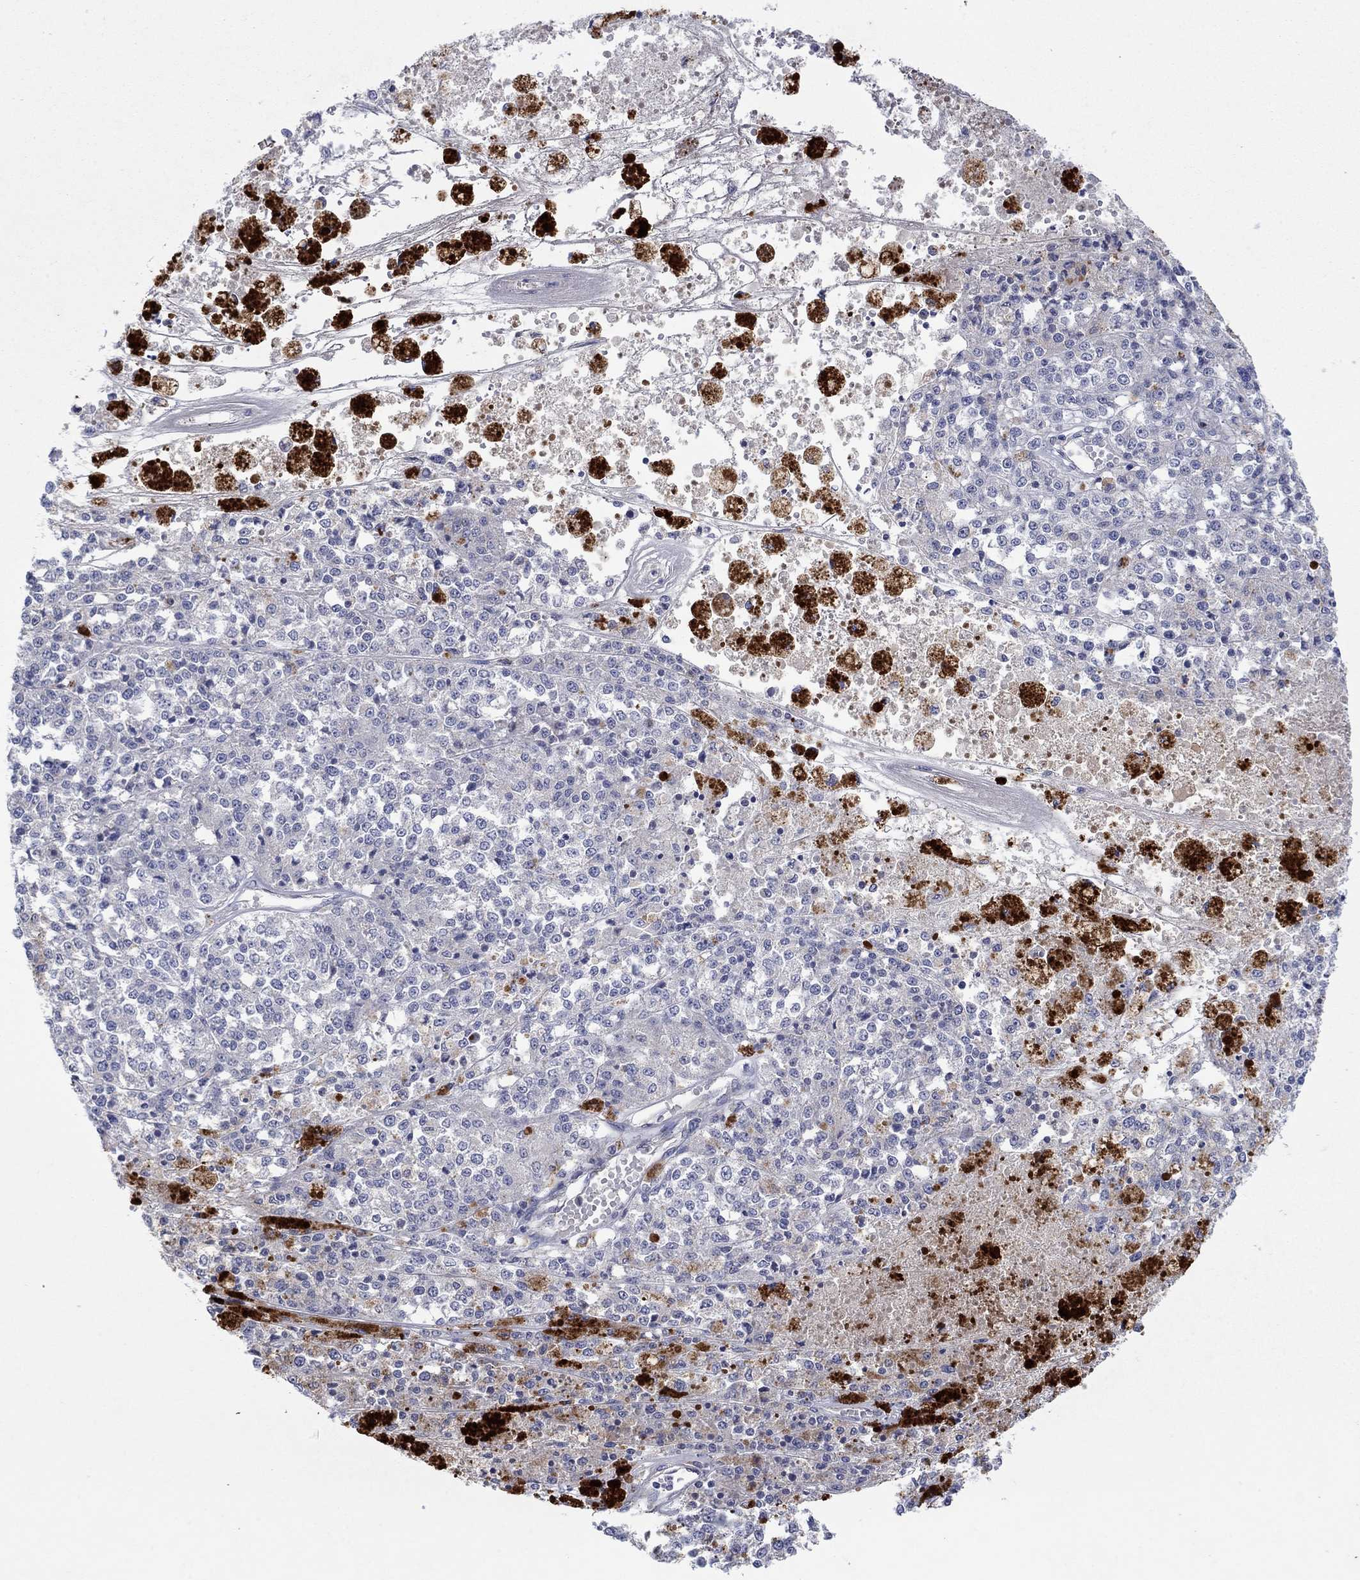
{"staining": {"intensity": "negative", "quantity": "none", "location": "none"}, "tissue": "melanoma", "cell_type": "Tumor cells", "image_type": "cancer", "snomed": [{"axis": "morphology", "description": "Malignant melanoma, Metastatic site"}, {"axis": "topography", "description": "Lymph node"}], "caption": "Image shows no significant protein expression in tumor cells of malignant melanoma (metastatic site). (Brightfield microscopy of DAB immunohistochemistry at high magnification).", "gene": "PLCL2", "patient": {"sex": "female", "age": 64}}